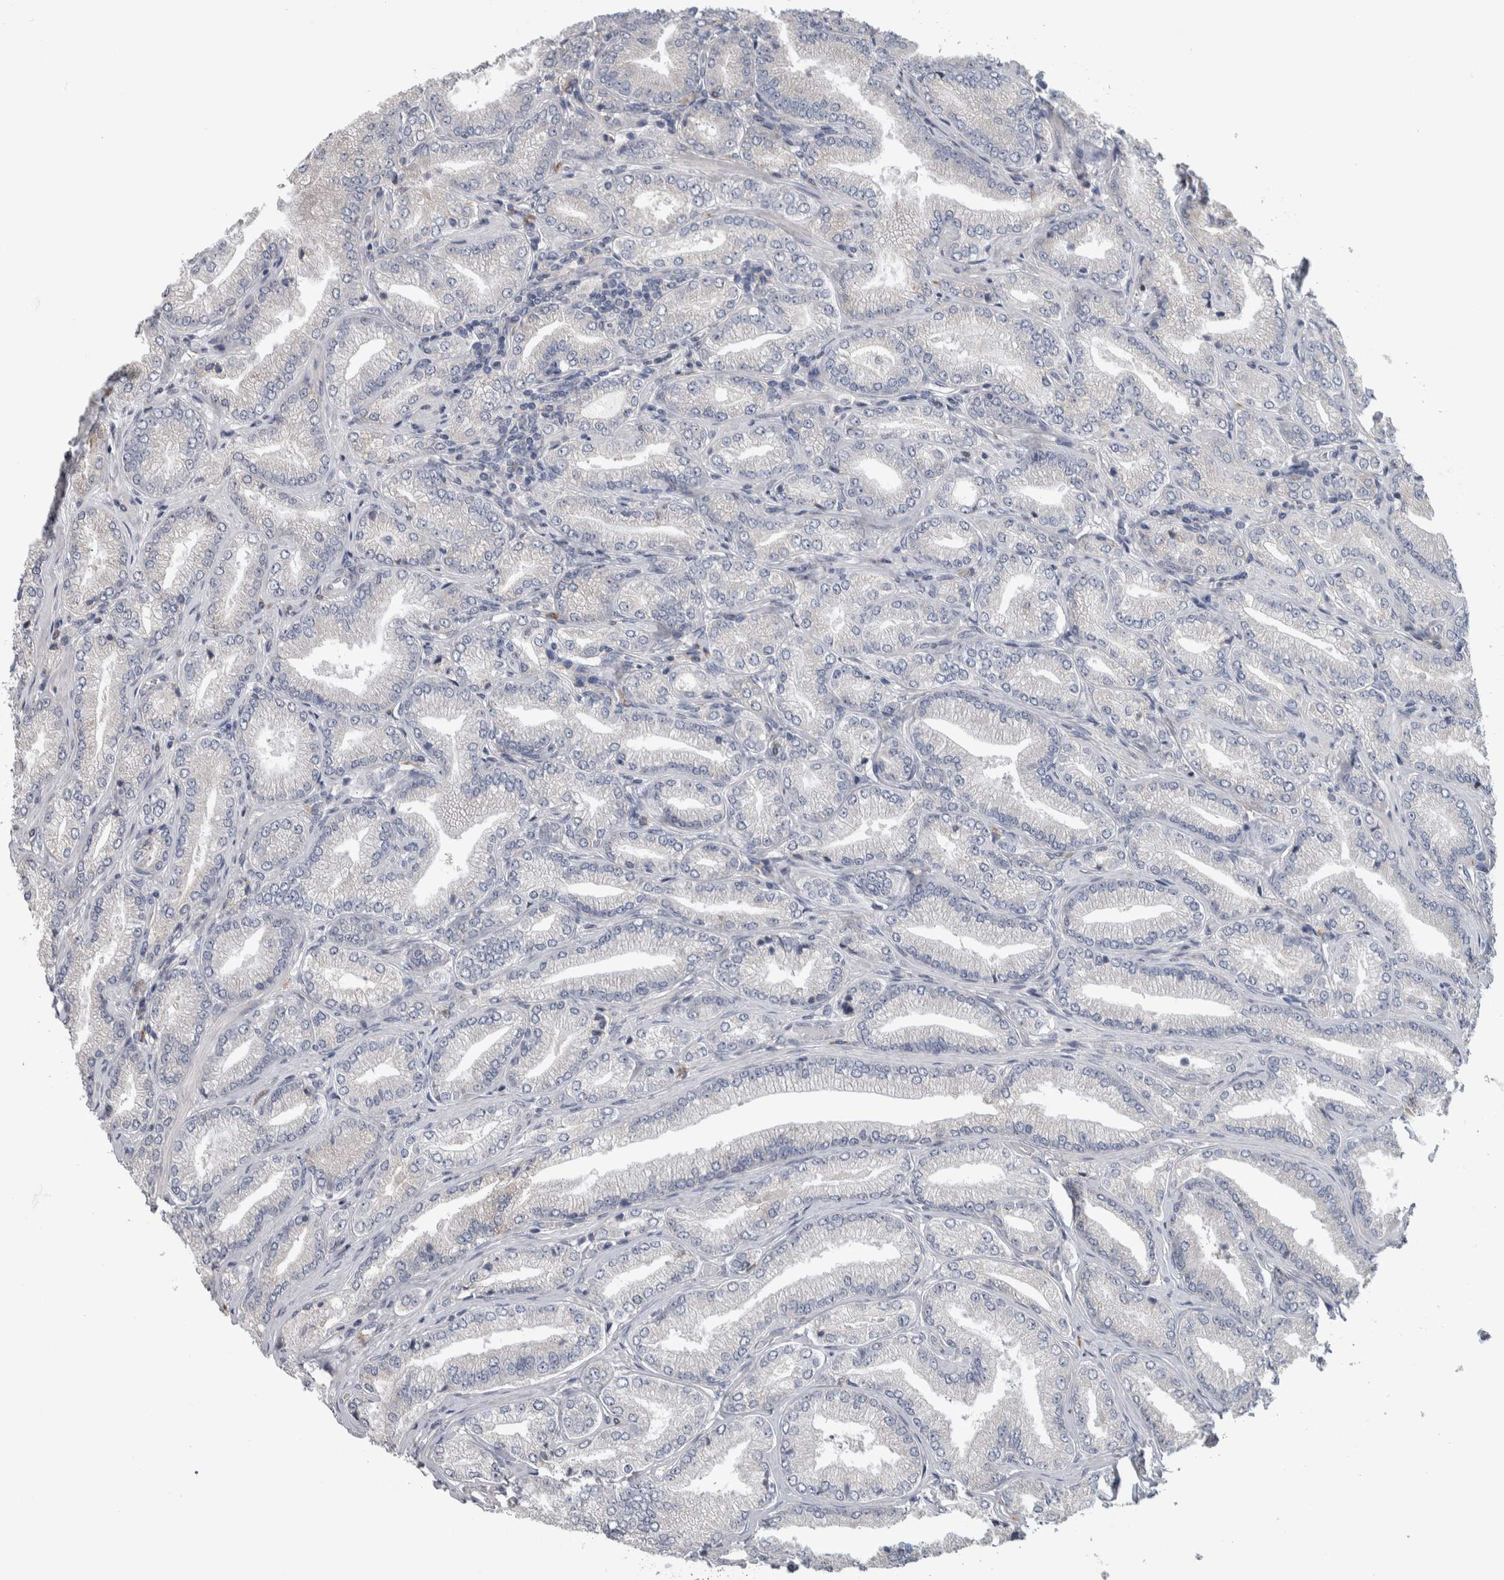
{"staining": {"intensity": "negative", "quantity": "none", "location": "none"}, "tissue": "prostate cancer", "cell_type": "Tumor cells", "image_type": "cancer", "snomed": [{"axis": "morphology", "description": "Adenocarcinoma, Low grade"}, {"axis": "topography", "description": "Prostate"}], "caption": "An image of low-grade adenocarcinoma (prostate) stained for a protein exhibits no brown staining in tumor cells. (DAB (3,3'-diaminobenzidine) IHC, high magnification).", "gene": "IBTK", "patient": {"sex": "male", "age": 62}}